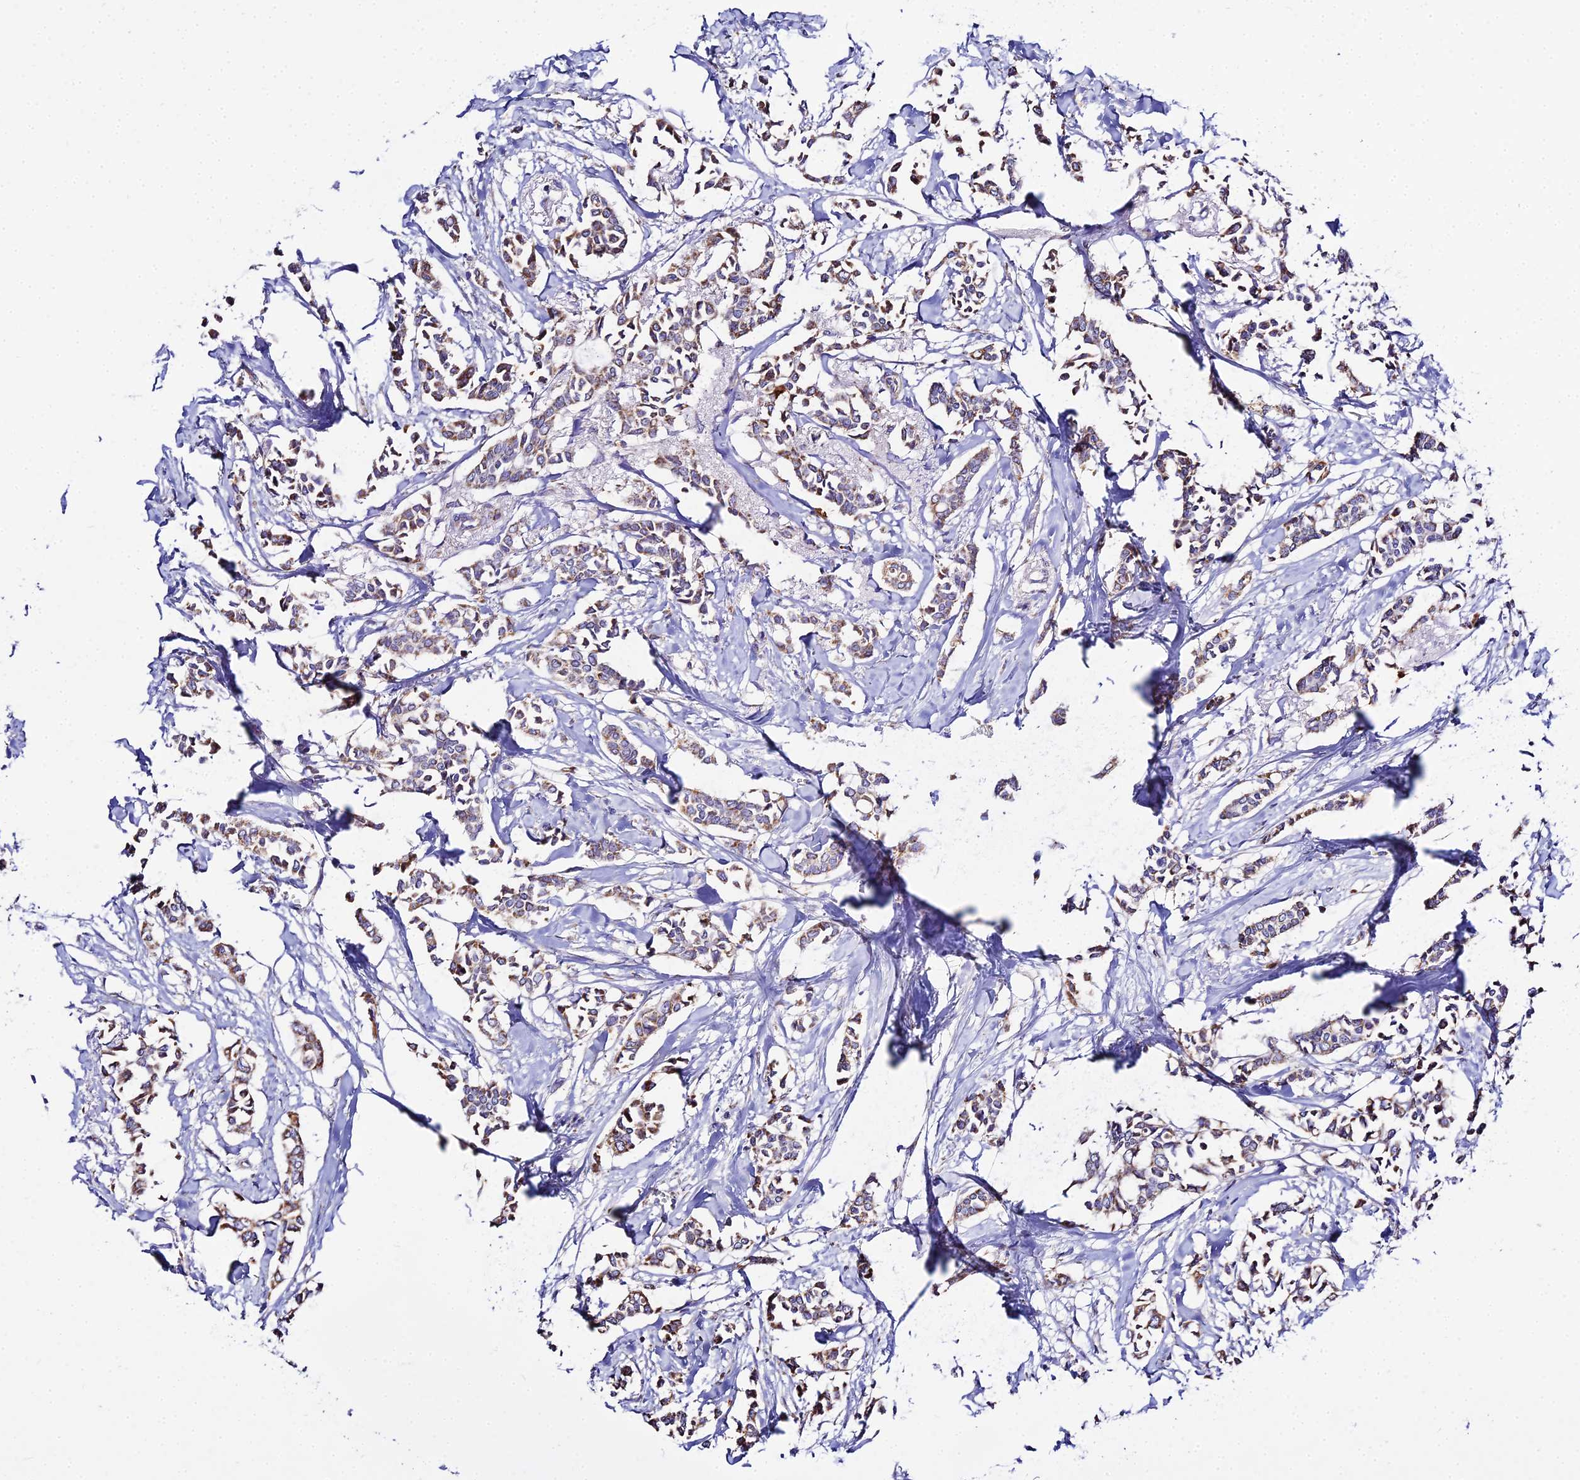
{"staining": {"intensity": "moderate", "quantity": ">75%", "location": "cytoplasmic/membranous"}, "tissue": "breast cancer", "cell_type": "Tumor cells", "image_type": "cancer", "snomed": [{"axis": "morphology", "description": "Duct carcinoma"}, {"axis": "topography", "description": "Breast"}], "caption": "The immunohistochemical stain labels moderate cytoplasmic/membranous staining in tumor cells of breast invasive ductal carcinoma tissue. (DAB (3,3'-diaminobenzidine) IHC with brightfield microscopy, high magnification).", "gene": "TYW5", "patient": {"sex": "female", "age": 41}}